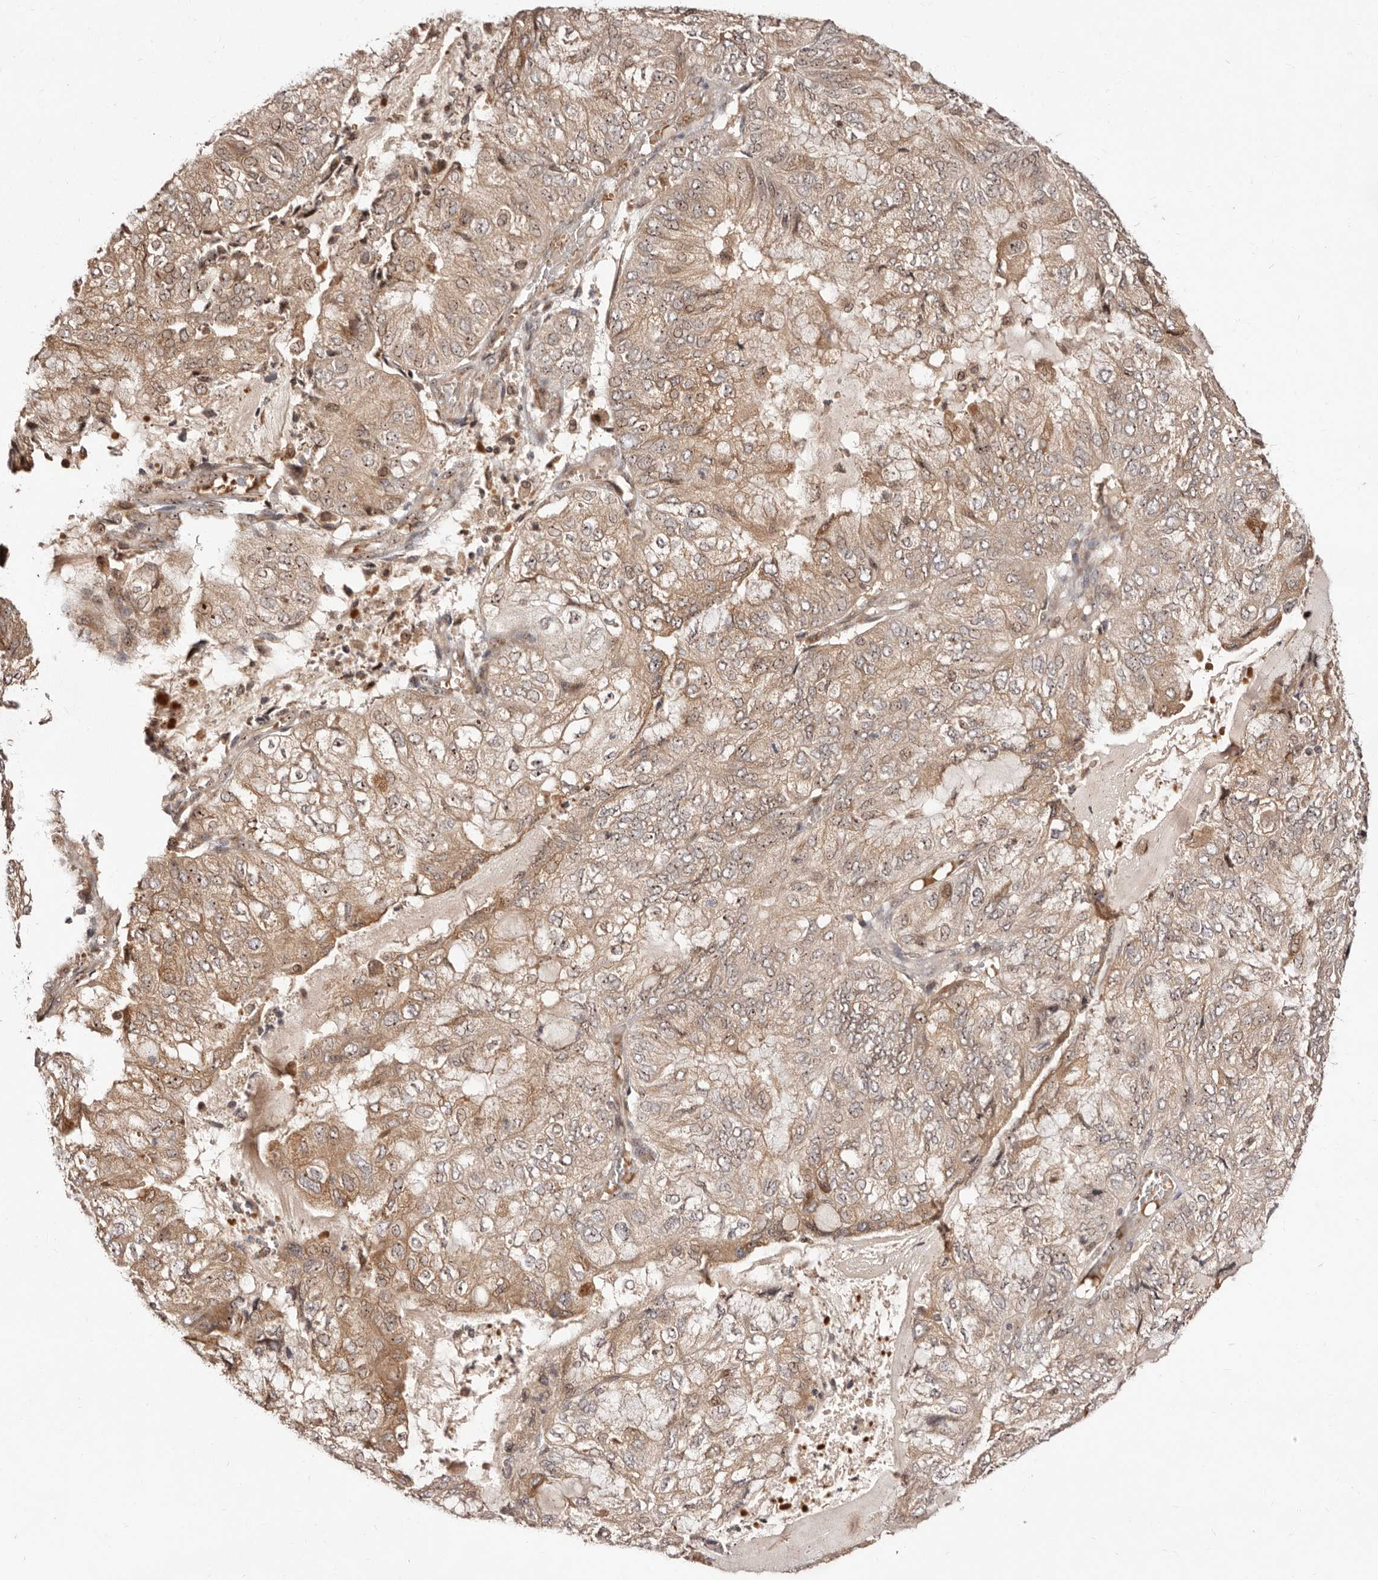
{"staining": {"intensity": "moderate", "quantity": ">75%", "location": "cytoplasmic/membranous,nuclear"}, "tissue": "endometrial cancer", "cell_type": "Tumor cells", "image_type": "cancer", "snomed": [{"axis": "morphology", "description": "Adenocarcinoma, NOS"}, {"axis": "topography", "description": "Endometrium"}], "caption": "Protein analysis of endometrial cancer tissue demonstrates moderate cytoplasmic/membranous and nuclear positivity in about >75% of tumor cells. The staining is performed using DAB brown chromogen to label protein expression. The nuclei are counter-stained blue using hematoxylin.", "gene": "APOL6", "patient": {"sex": "female", "age": 81}}